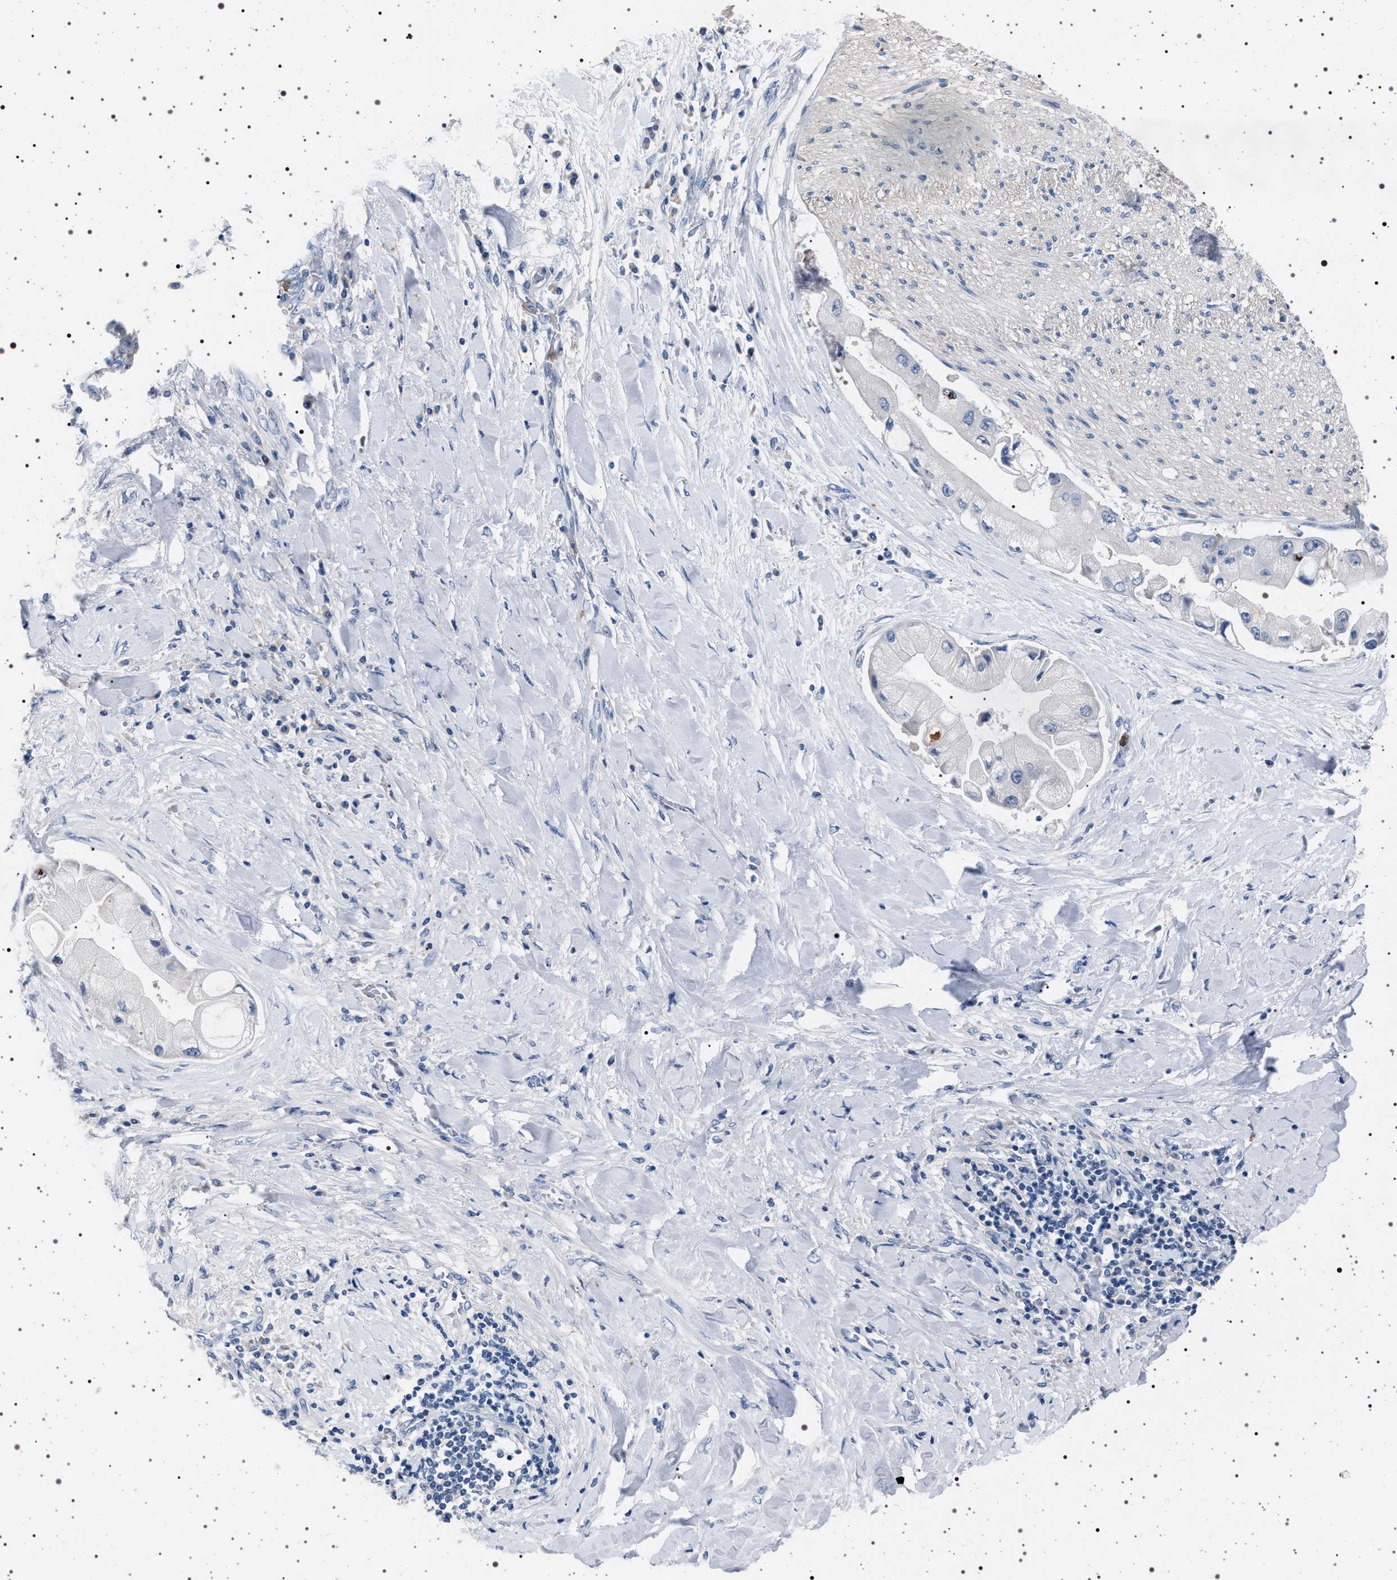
{"staining": {"intensity": "negative", "quantity": "none", "location": "none"}, "tissue": "liver cancer", "cell_type": "Tumor cells", "image_type": "cancer", "snomed": [{"axis": "morphology", "description": "Cholangiocarcinoma"}, {"axis": "topography", "description": "Liver"}], "caption": "IHC histopathology image of neoplastic tissue: human cholangiocarcinoma (liver) stained with DAB demonstrates no significant protein positivity in tumor cells.", "gene": "NAT9", "patient": {"sex": "male", "age": 50}}